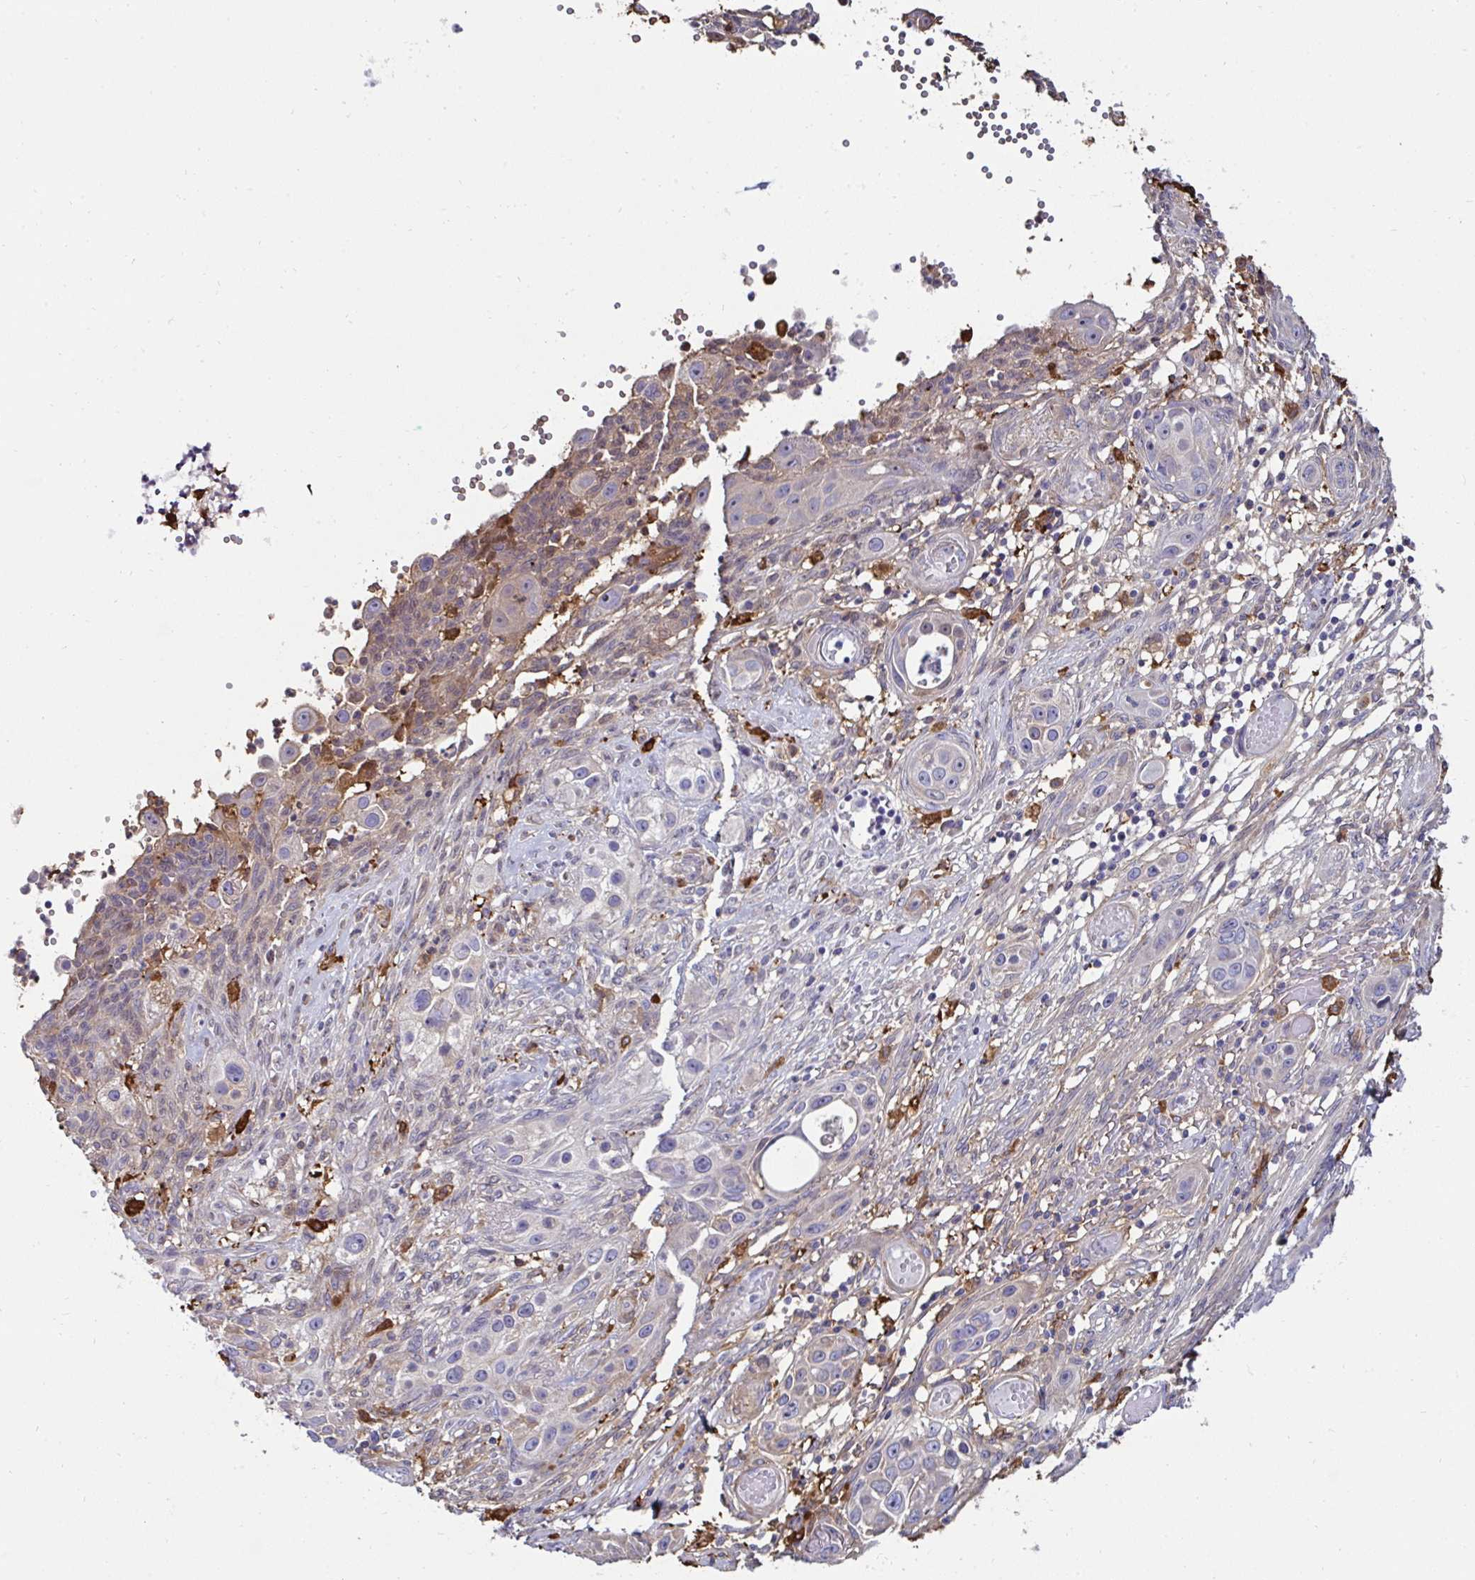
{"staining": {"intensity": "negative", "quantity": "none", "location": "none"}, "tissue": "skin cancer", "cell_type": "Tumor cells", "image_type": "cancer", "snomed": [{"axis": "morphology", "description": "Squamous cell carcinoma, NOS"}, {"axis": "topography", "description": "Skin"}], "caption": "Immunohistochemical staining of skin squamous cell carcinoma demonstrates no significant staining in tumor cells.", "gene": "FBXL13", "patient": {"sex": "female", "age": 69}}